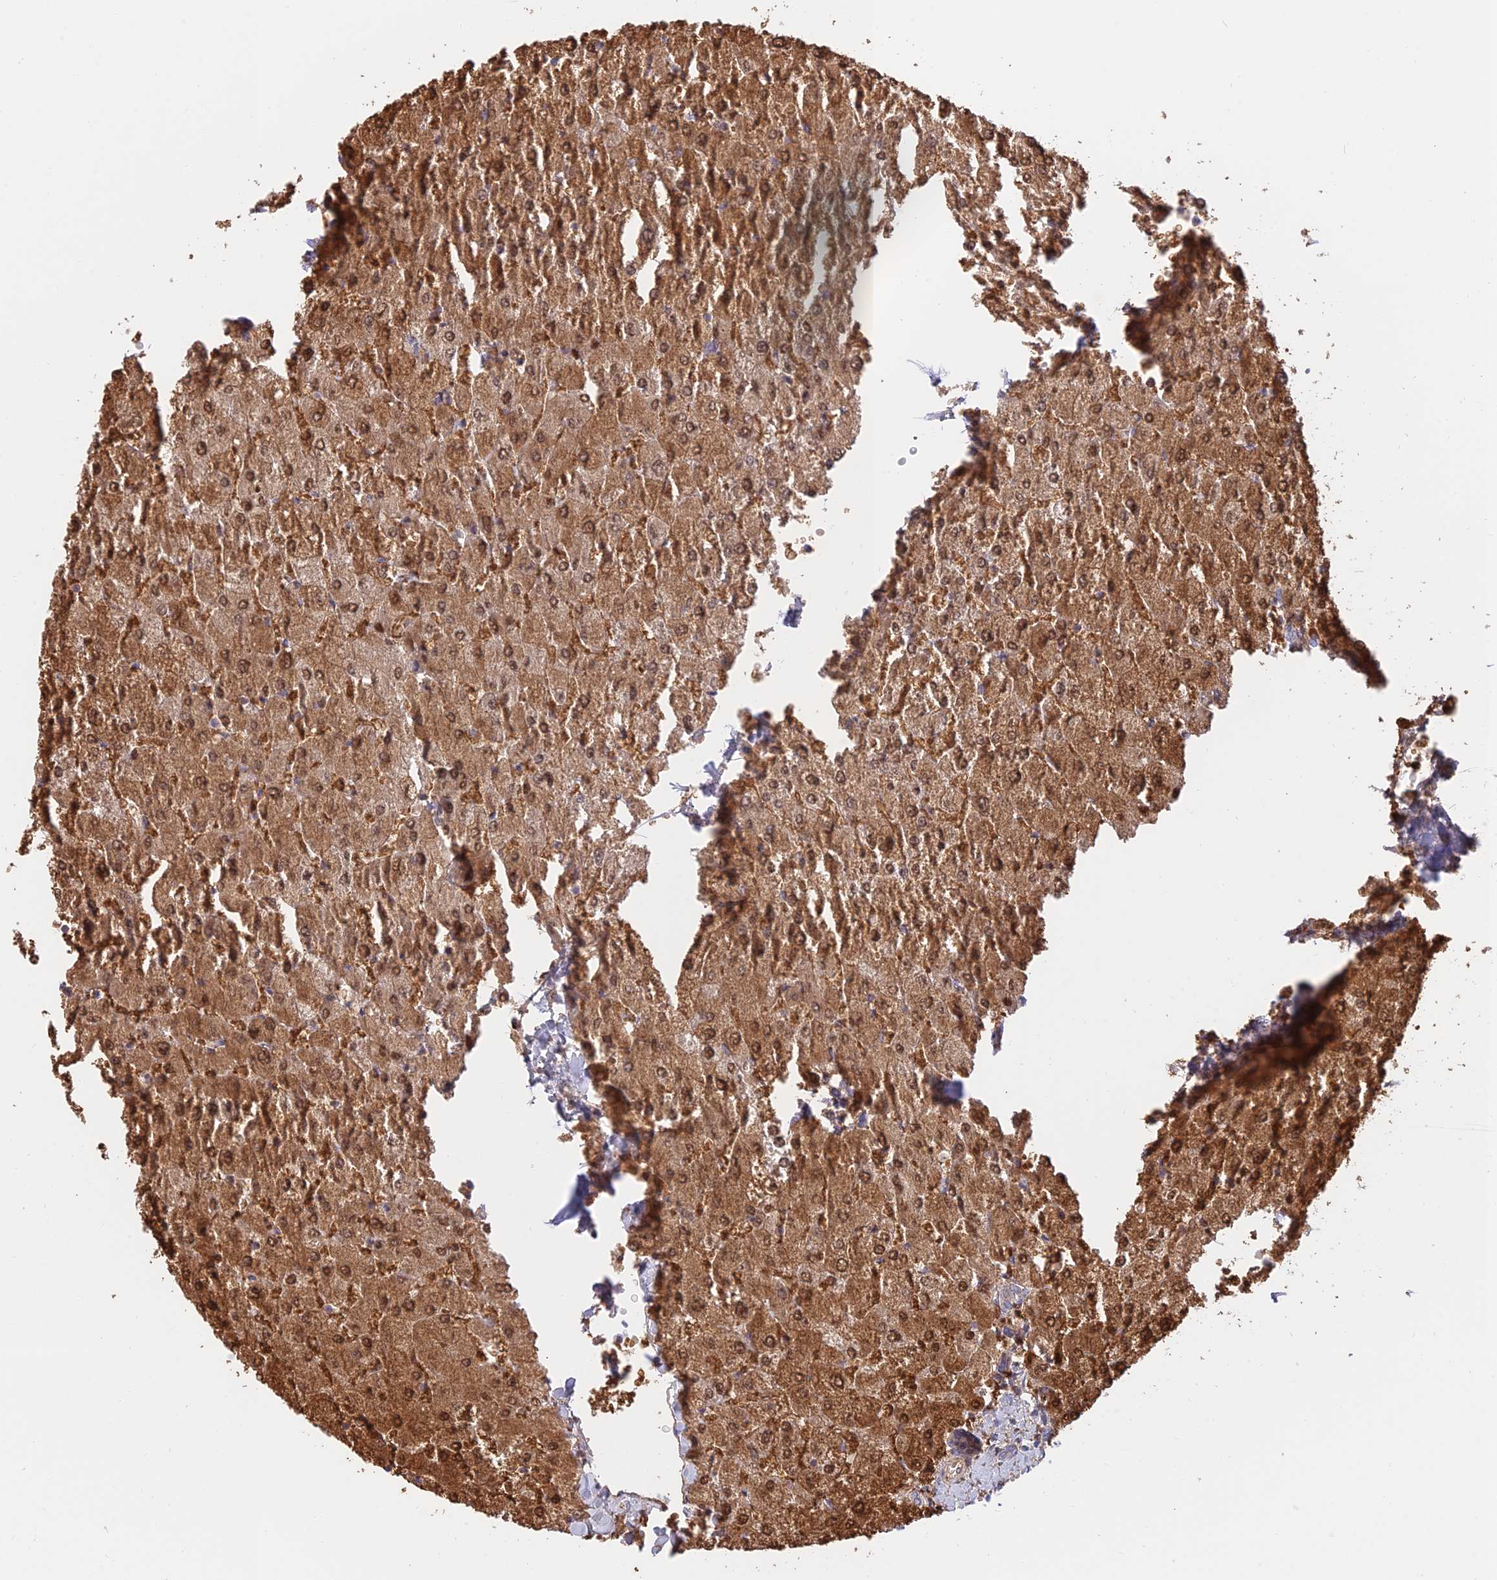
{"staining": {"intensity": "weak", "quantity": "<25%", "location": "cytoplasmic/membranous"}, "tissue": "liver", "cell_type": "Cholangiocytes", "image_type": "normal", "snomed": [{"axis": "morphology", "description": "Normal tissue, NOS"}, {"axis": "topography", "description": "Liver"}], "caption": "Immunohistochemistry (IHC) of normal liver demonstrates no expression in cholangiocytes. (DAB (3,3'-diaminobenzidine) immunohistochemistry with hematoxylin counter stain).", "gene": "GOLGA3", "patient": {"sex": "male", "age": 55}}